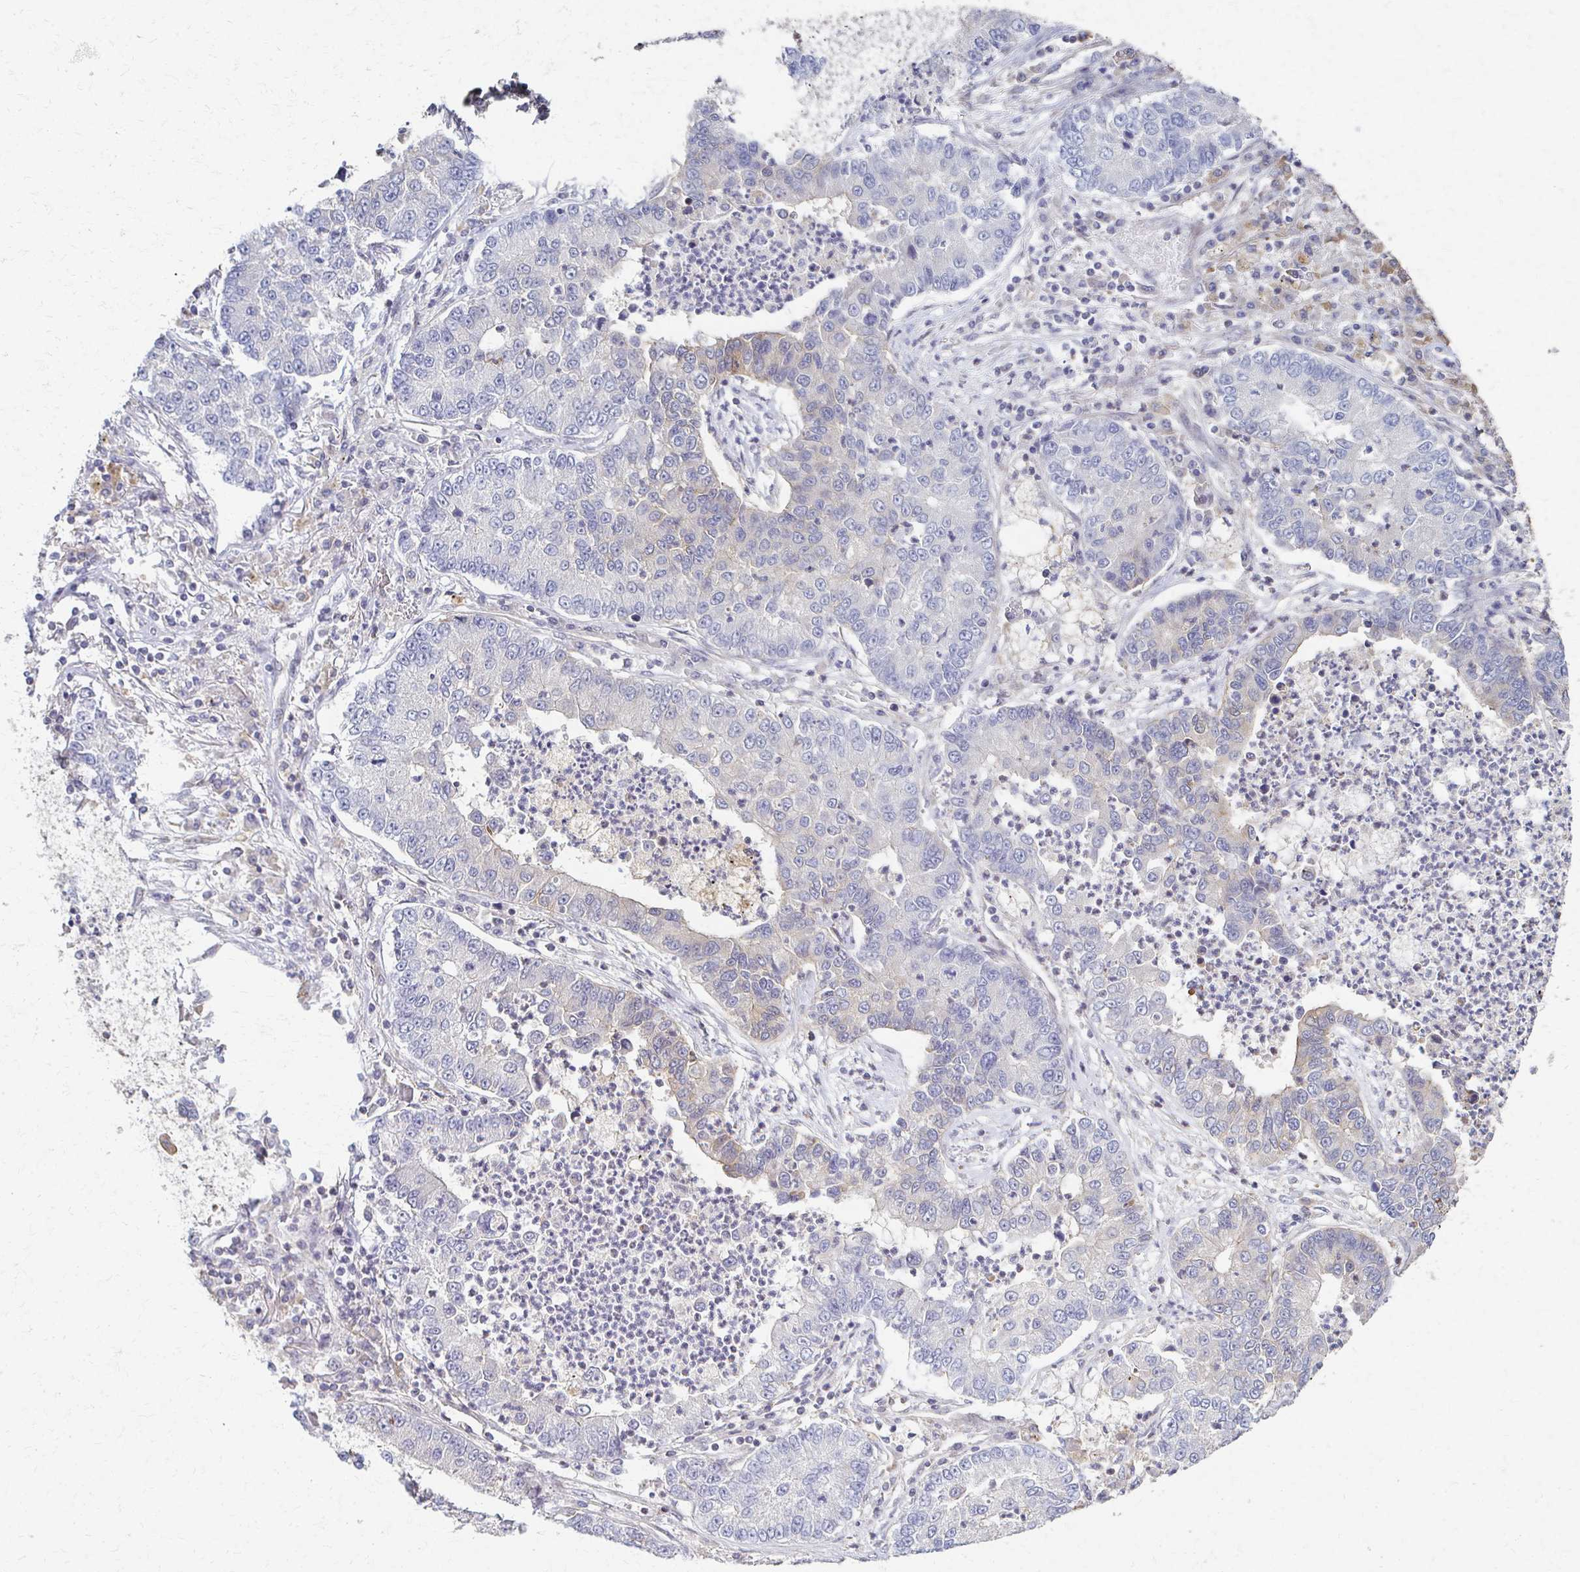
{"staining": {"intensity": "negative", "quantity": "none", "location": "none"}, "tissue": "lung cancer", "cell_type": "Tumor cells", "image_type": "cancer", "snomed": [{"axis": "morphology", "description": "Adenocarcinoma, NOS"}, {"axis": "topography", "description": "Lung"}], "caption": "An image of lung cancer stained for a protein exhibits no brown staining in tumor cells.", "gene": "EOLA2", "patient": {"sex": "female", "age": 57}}